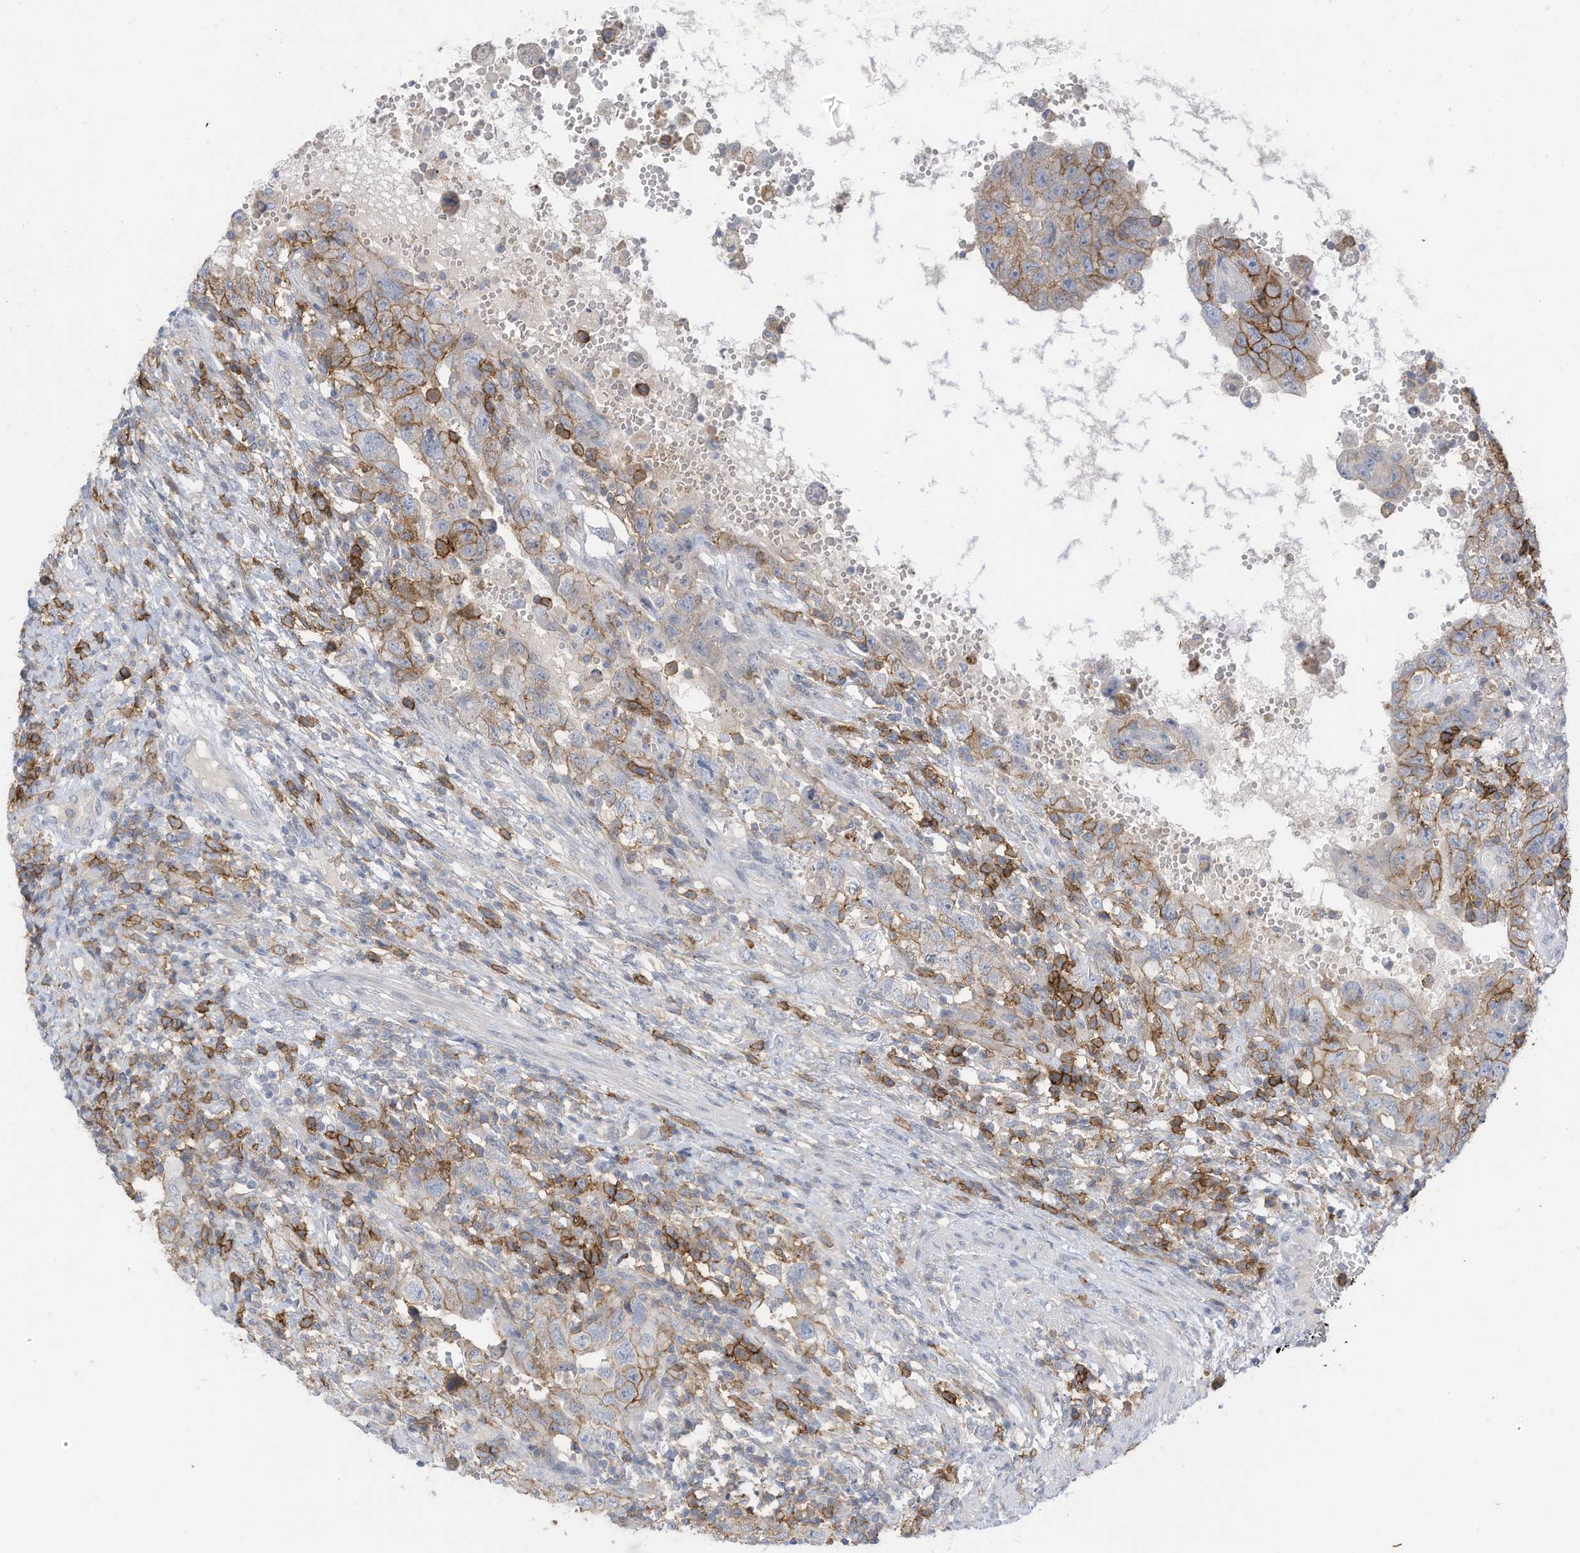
{"staining": {"intensity": "moderate", "quantity": "25%-75%", "location": "cytoplasmic/membranous"}, "tissue": "testis cancer", "cell_type": "Tumor cells", "image_type": "cancer", "snomed": [{"axis": "morphology", "description": "Carcinoma, Embryonal, NOS"}, {"axis": "topography", "description": "Testis"}], "caption": "Immunohistochemical staining of human testis embryonal carcinoma demonstrates medium levels of moderate cytoplasmic/membranous protein positivity in approximately 25%-75% of tumor cells.", "gene": "SLC1A5", "patient": {"sex": "male", "age": 26}}